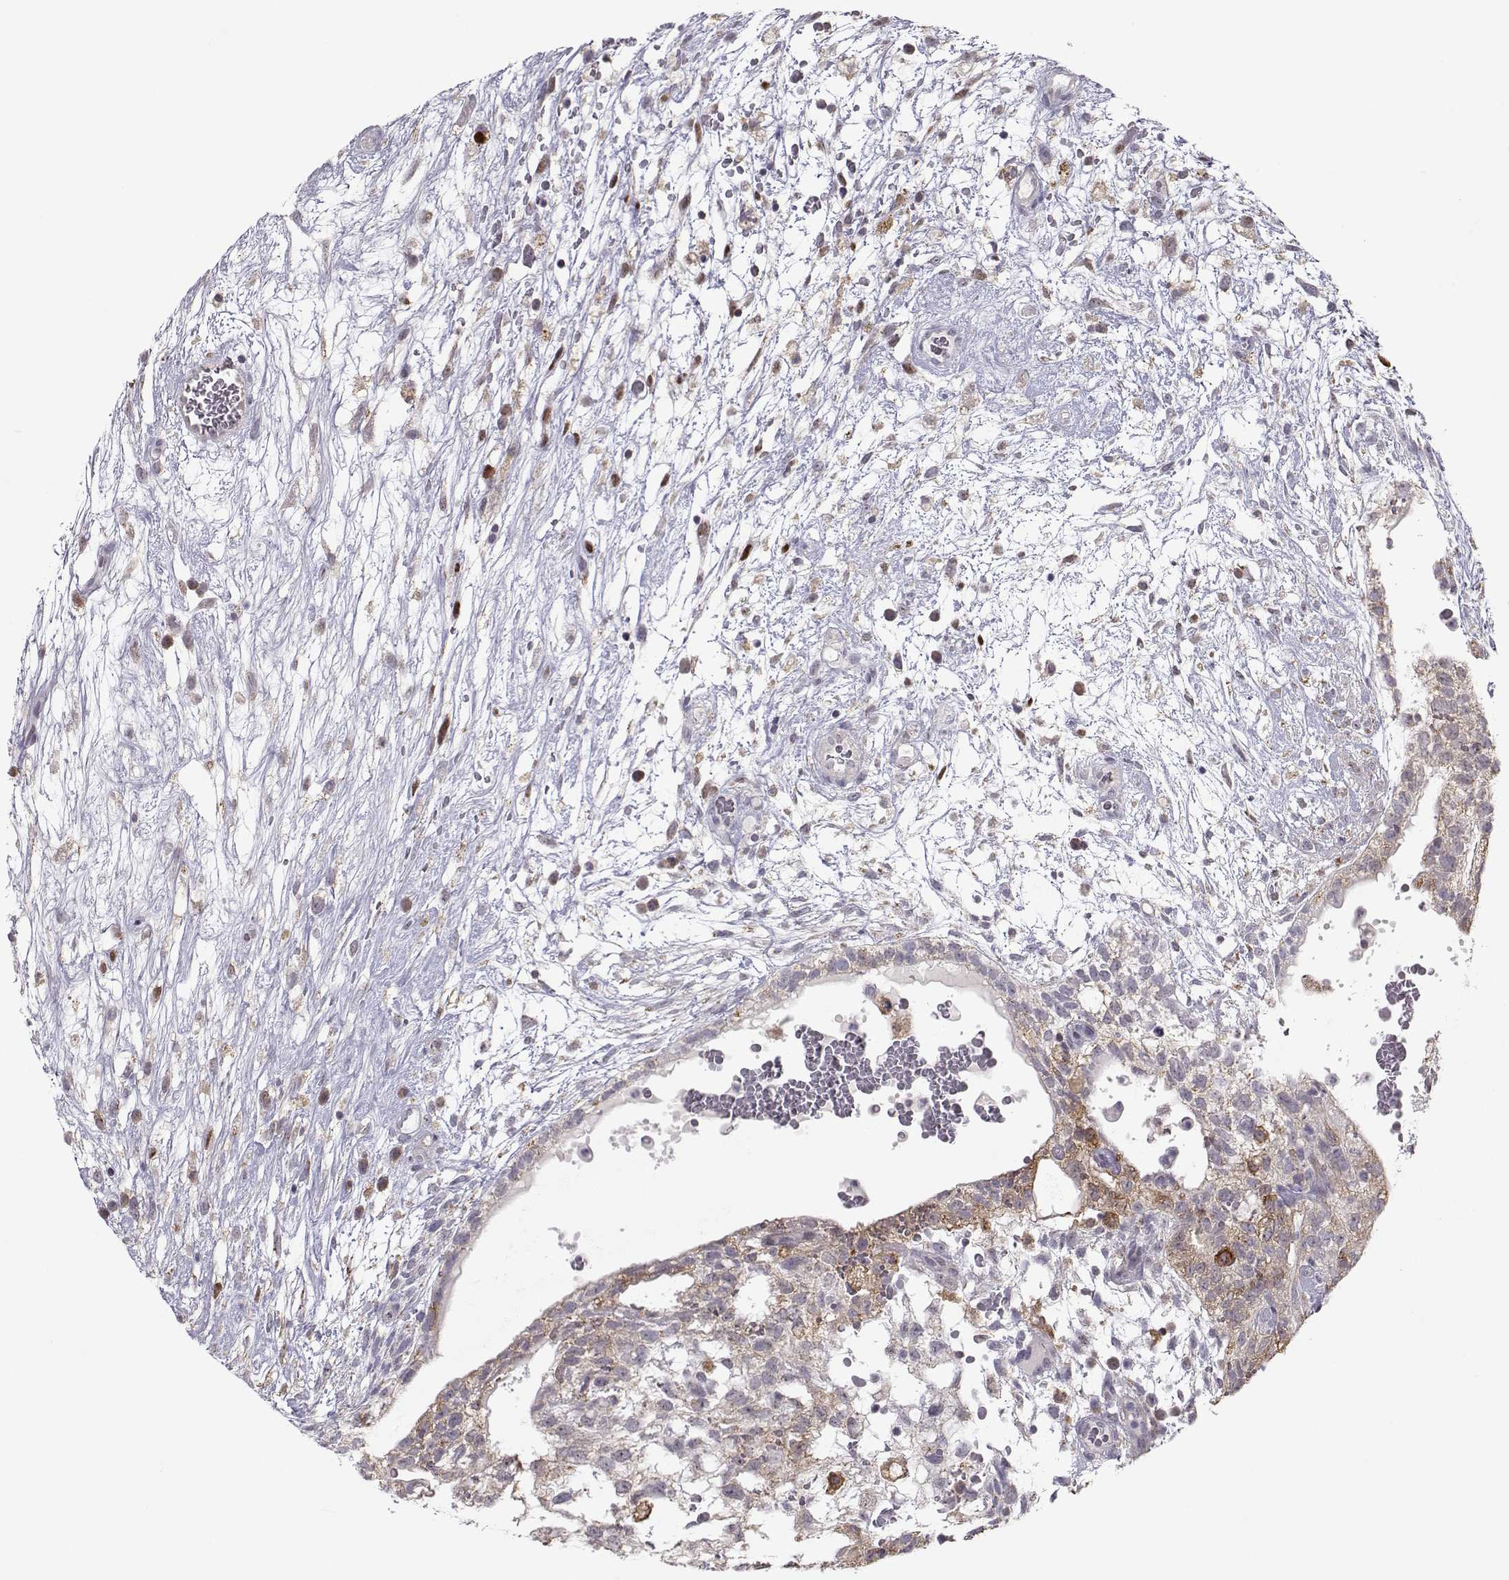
{"staining": {"intensity": "strong", "quantity": "<25%", "location": "cytoplasmic/membranous"}, "tissue": "testis cancer", "cell_type": "Tumor cells", "image_type": "cancer", "snomed": [{"axis": "morphology", "description": "Normal tissue, NOS"}, {"axis": "morphology", "description": "Carcinoma, Embryonal, NOS"}, {"axis": "topography", "description": "Testis"}], "caption": "A high-resolution image shows IHC staining of testis cancer (embryonal carcinoma), which reveals strong cytoplasmic/membranous positivity in about <25% of tumor cells.", "gene": "NPVF", "patient": {"sex": "male", "age": 32}}